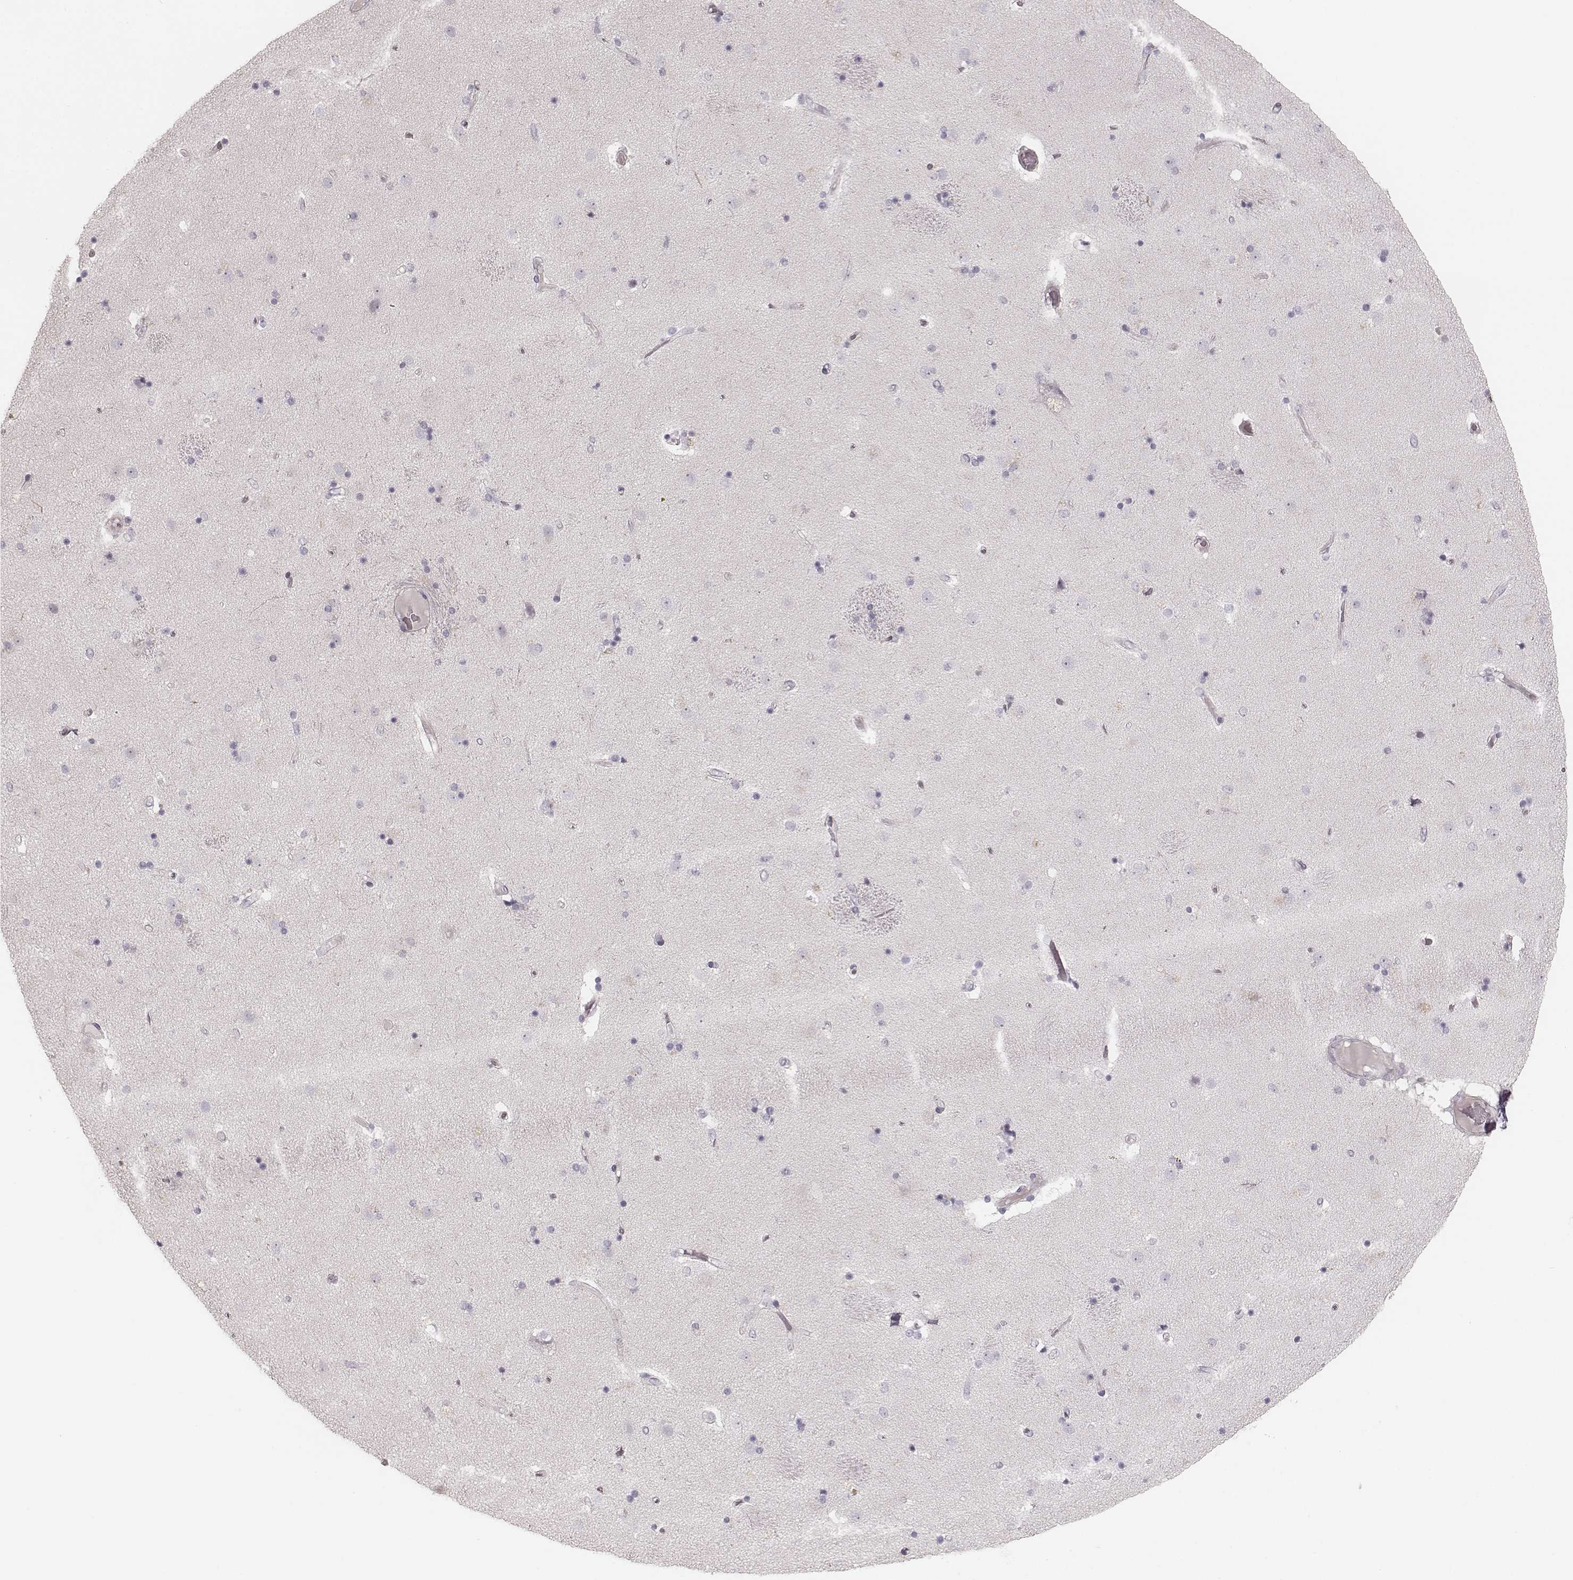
{"staining": {"intensity": "negative", "quantity": "none", "location": "none"}, "tissue": "caudate", "cell_type": "Glial cells", "image_type": "normal", "snomed": [{"axis": "morphology", "description": "Normal tissue, NOS"}, {"axis": "topography", "description": "Lateral ventricle wall"}], "caption": "Human caudate stained for a protein using immunohistochemistry (IHC) exhibits no staining in glial cells.", "gene": "SPATA24", "patient": {"sex": "female", "age": 71}}